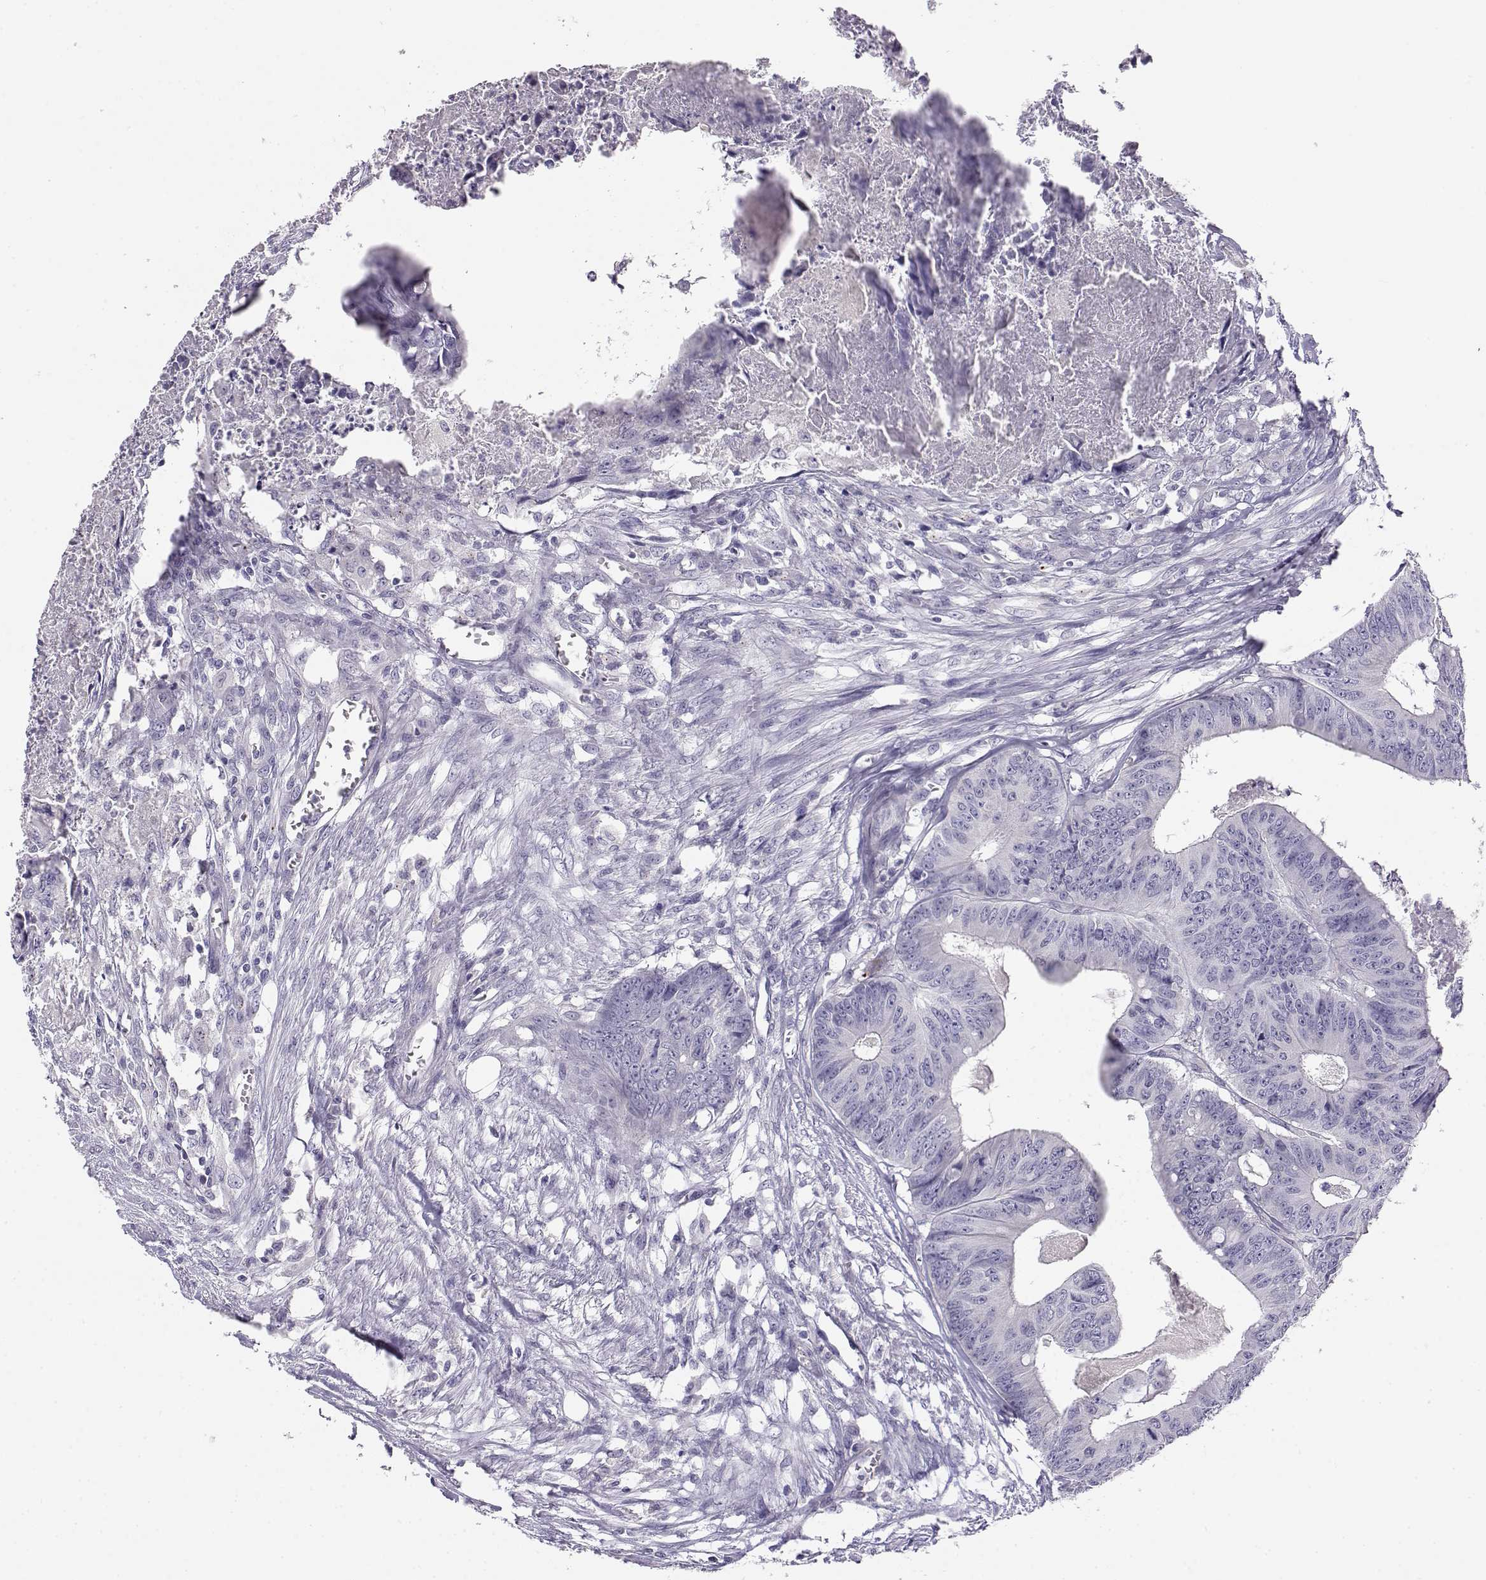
{"staining": {"intensity": "negative", "quantity": "none", "location": "none"}, "tissue": "colorectal cancer", "cell_type": "Tumor cells", "image_type": "cancer", "snomed": [{"axis": "morphology", "description": "Adenocarcinoma, NOS"}, {"axis": "topography", "description": "Colon"}], "caption": "This is an immunohistochemistry photomicrograph of adenocarcinoma (colorectal). There is no positivity in tumor cells.", "gene": "ENDOU", "patient": {"sex": "male", "age": 84}}